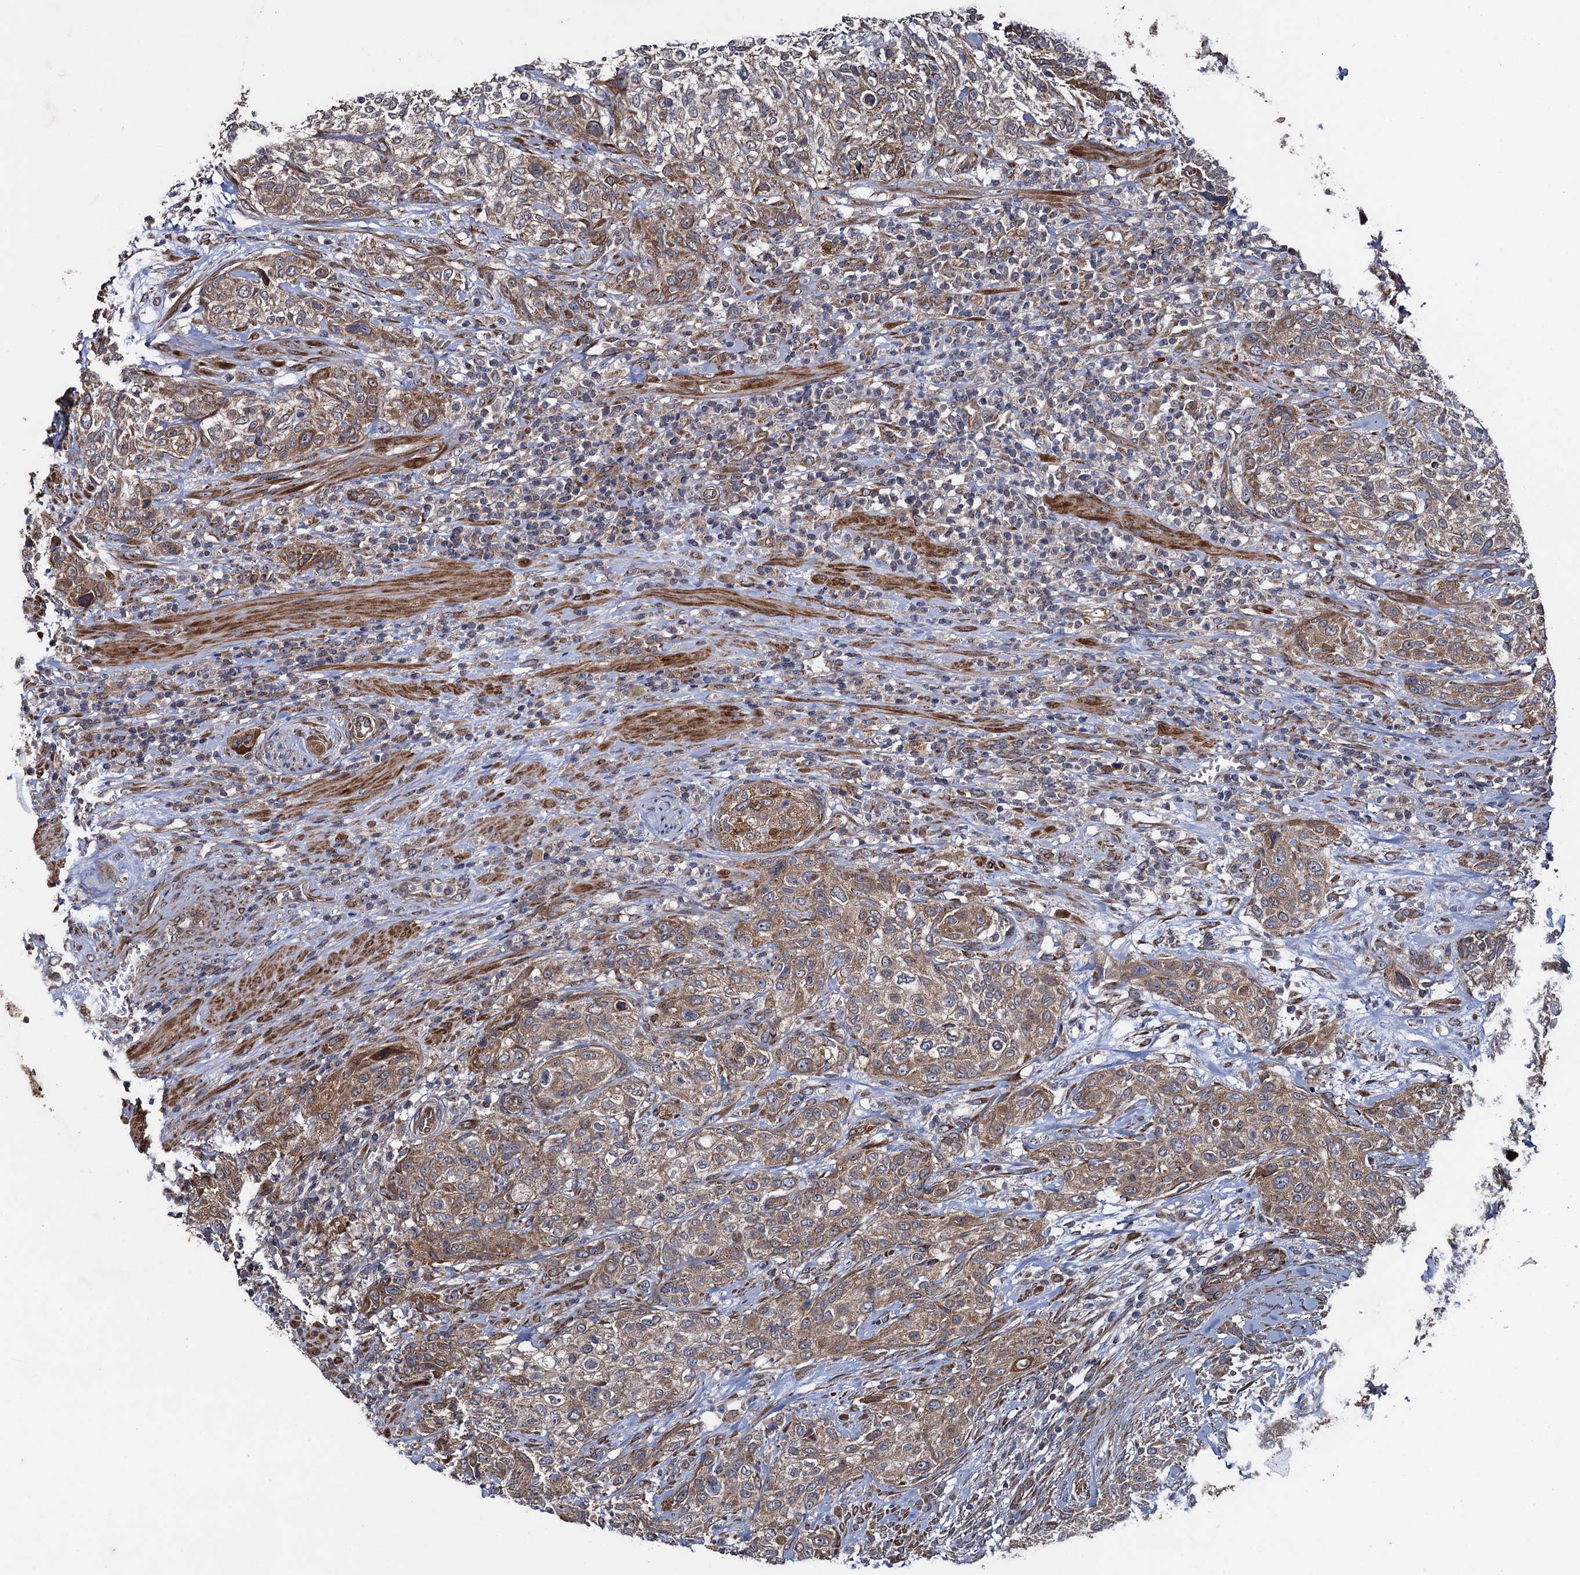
{"staining": {"intensity": "moderate", "quantity": ">75%", "location": "cytoplasmic/membranous"}, "tissue": "urothelial cancer", "cell_type": "Tumor cells", "image_type": "cancer", "snomed": [{"axis": "morphology", "description": "Normal tissue, NOS"}, {"axis": "morphology", "description": "Urothelial carcinoma, NOS"}, {"axis": "topography", "description": "Urinary bladder"}, {"axis": "topography", "description": "Peripheral nerve tissue"}], "caption": "Moderate cytoplasmic/membranous expression for a protein is appreciated in about >75% of tumor cells of transitional cell carcinoma using IHC.", "gene": "HAUS1", "patient": {"sex": "male", "age": 35}}